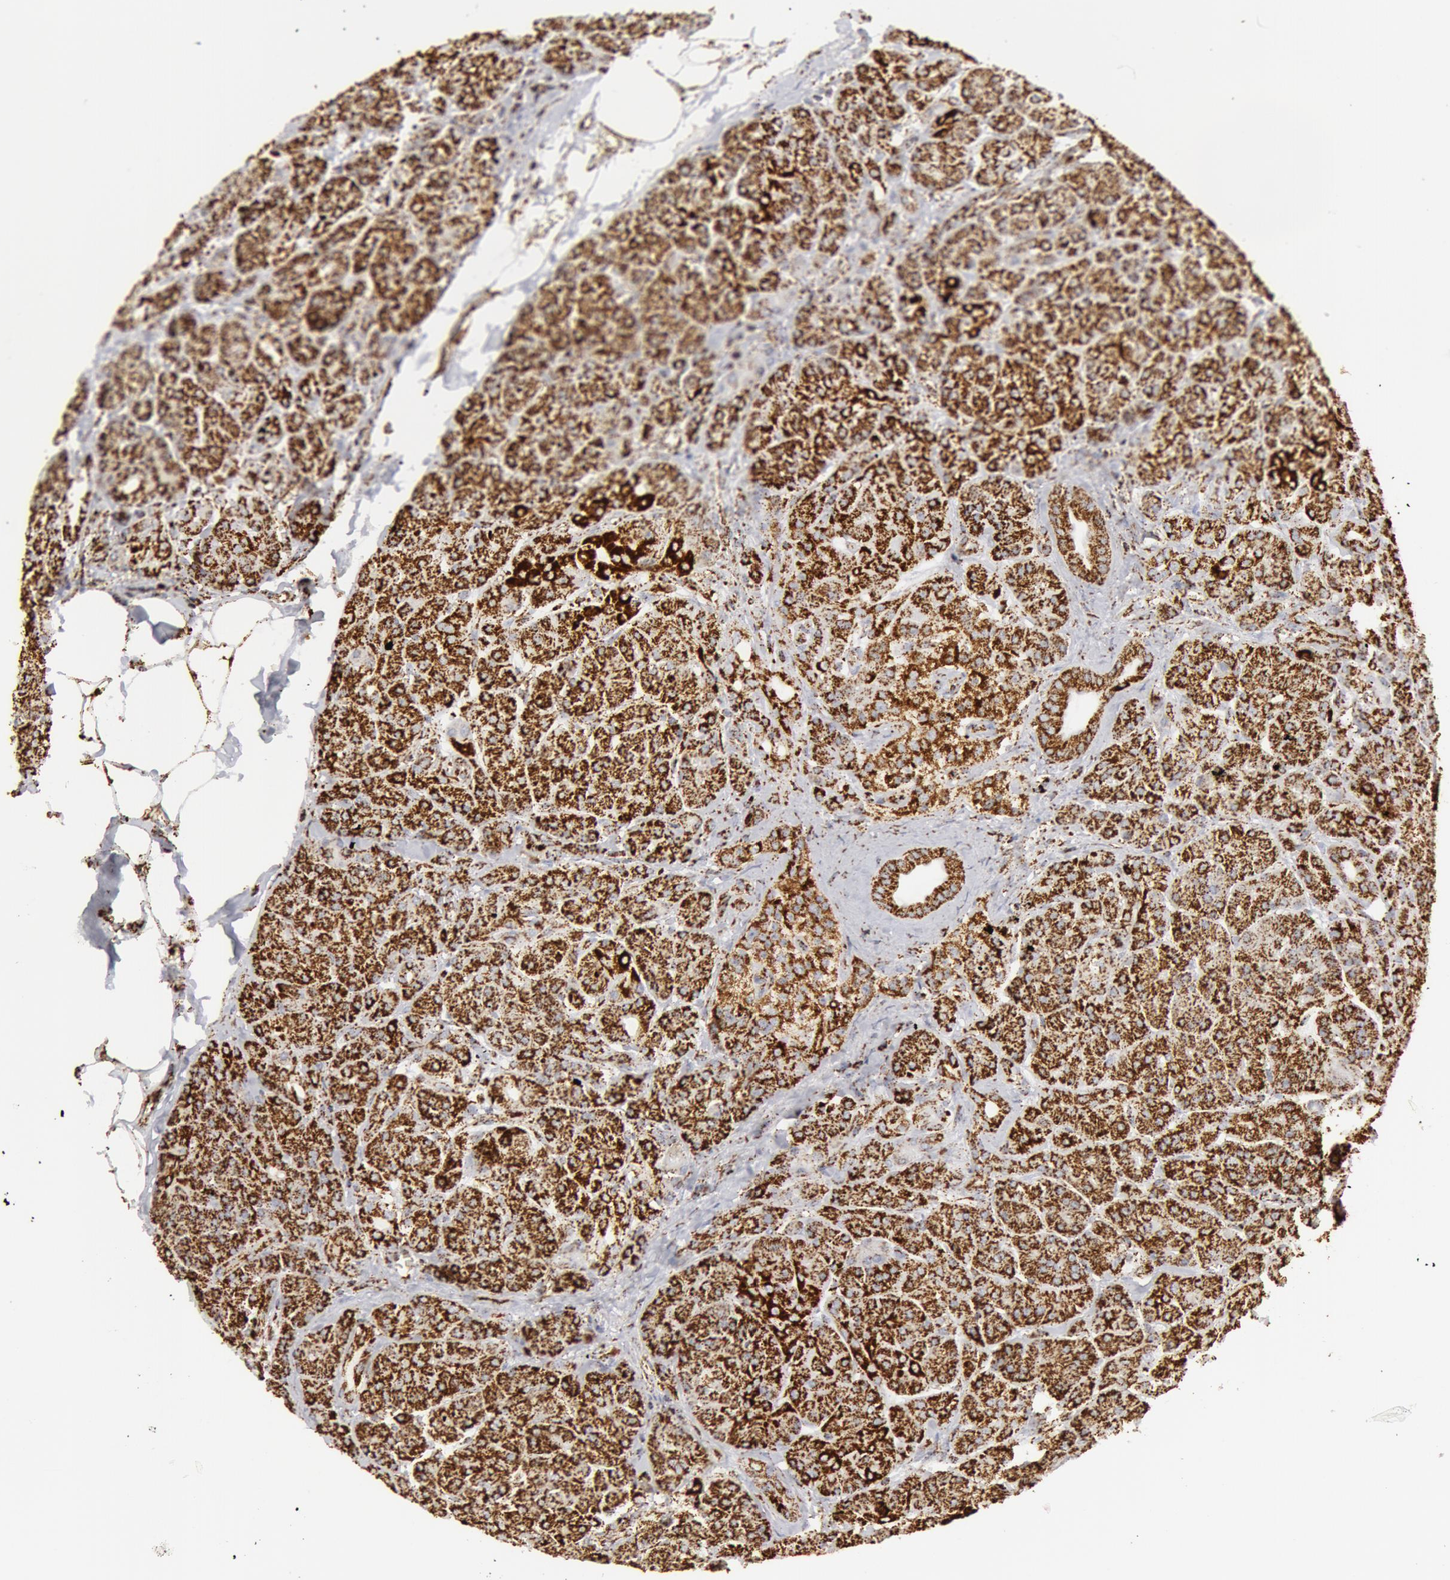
{"staining": {"intensity": "strong", "quantity": ">75%", "location": "cytoplasmic/membranous"}, "tissue": "pancreas", "cell_type": "Exocrine glandular cells", "image_type": "normal", "snomed": [{"axis": "morphology", "description": "Normal tissue, NOS"}, {"axis": "topography", "description": "Pancreas"}], "caption": "Immunohistochemistry (IHC) staining of unremarkable pancreas, which reveals high levels of strong cytoplasmic/membranous expression in about >75% of exocrine glandular cells indicating strong cytoplasmic/membranous protein staining. The staining was performed using DAB (3,3'-diaminobenzidine) (brown) for protein detection and nuclei were counterstained in hematoxylin (blue).", "gene": "ATP5F1B", "patient": {"sex": "male", "age": 73}}